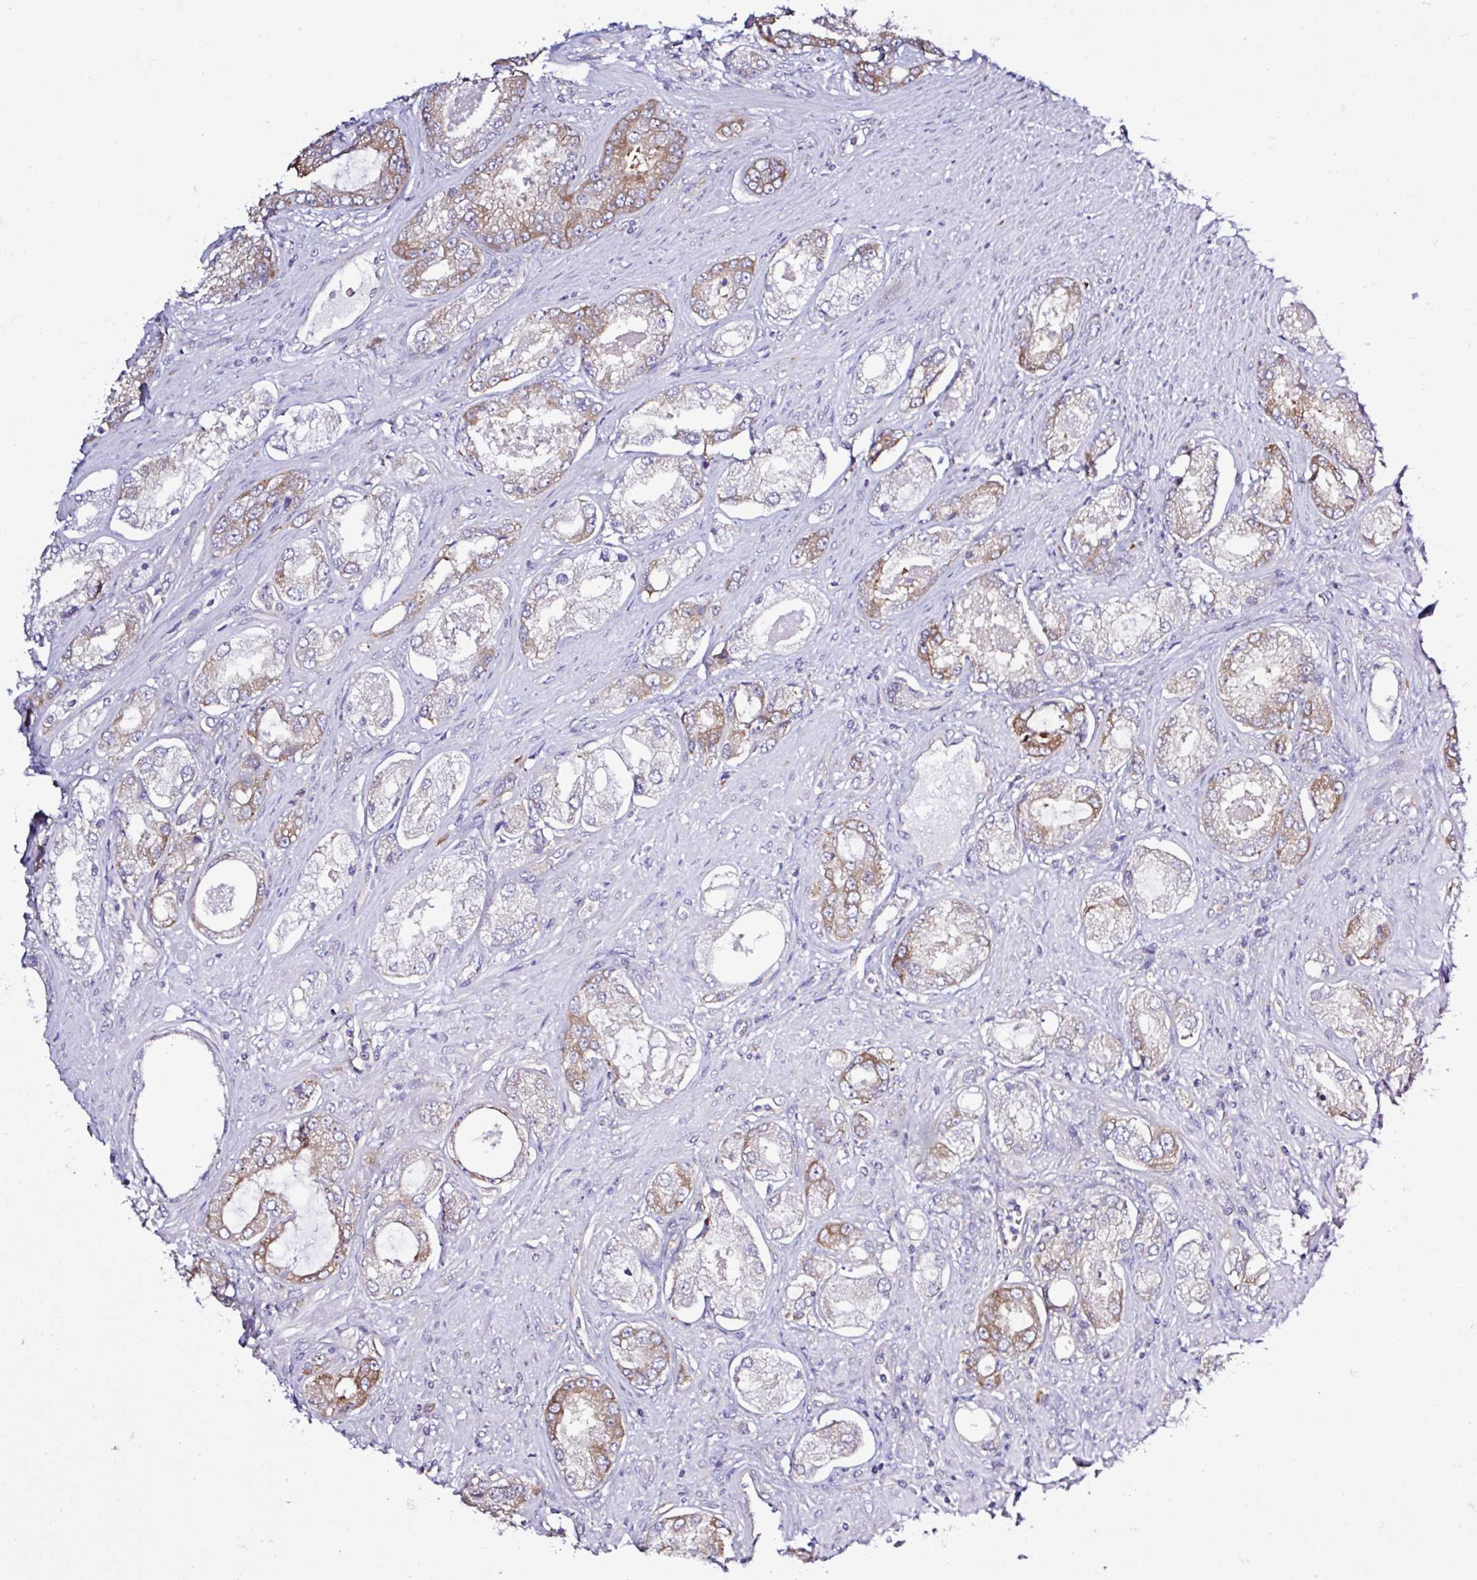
{"staining": {"intensity": "moderate", "quantity": "<25%", "location": "cytoplasmic/membranous"}, "tissue": "prostate cancer", "cell_type": "Tumor cells", "image_type": "cancer", "snomed": [{"axis": "morphology", "description": "Adenocarcinoma, Low grade"}, {"axis": "topography", "description": "Prostate"}], "caption": "Immunohistochemistry (DAB) staining of prostate adenocarcinoma (low-grade) exhibits moderate cytoplasmic/membranous protein staining in about <25% of tumor cells.", "gene": "LARS1", "patient": {"sex": "male", "age": 68}}